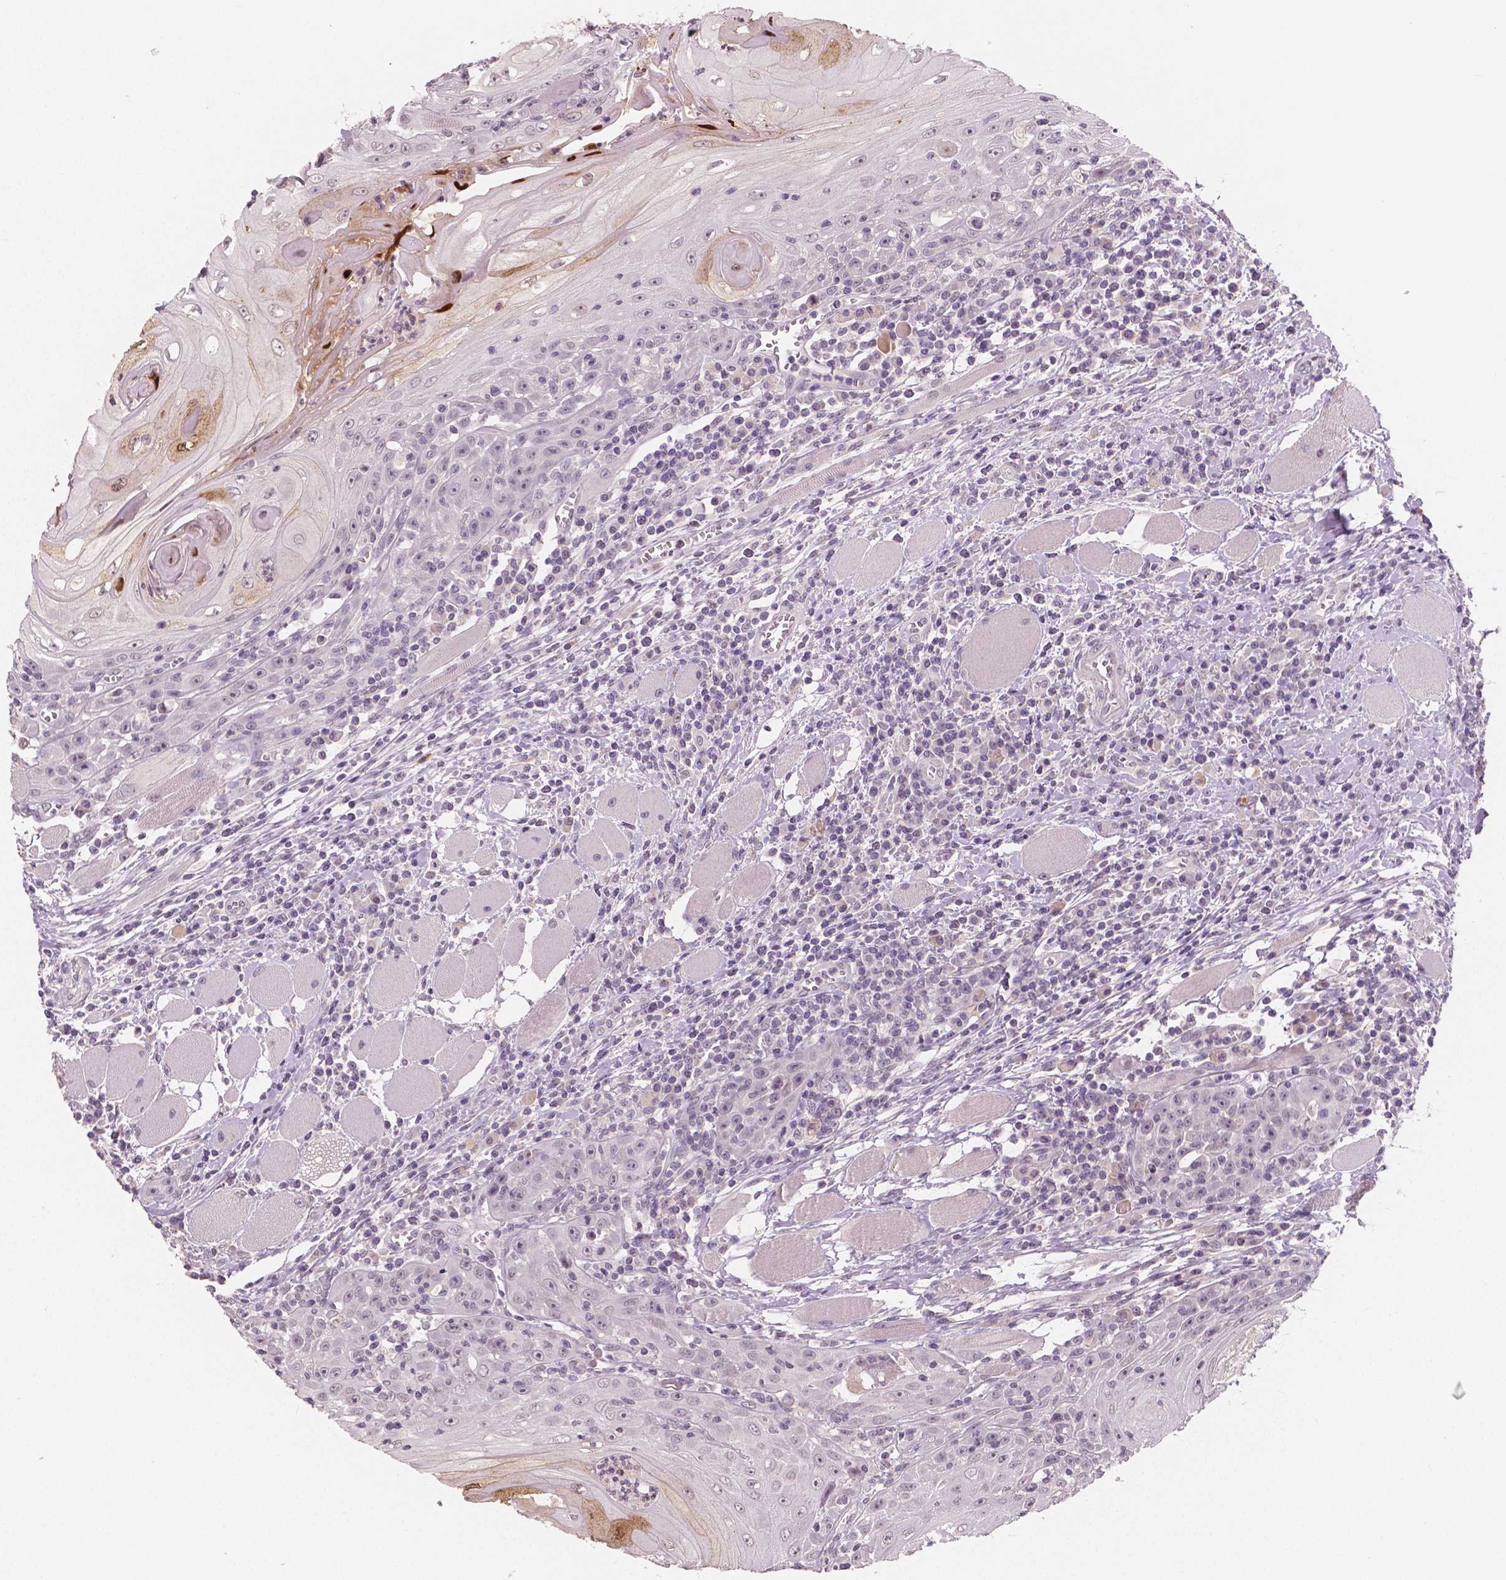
{"staining": {"intensity": "moderate", "quantity": "<25%", "location": "cytoplasmic/membranous,nuclear"}, "tissue": "head and neck cancer", "cell_type": "Tumor cells", "image_type": "cancer", "snomed": [{"axis": "morphology", "description": "Squamous cell carcinoma, NOS"}, {"axis": "topography", "description": "Head-Neck"}], "caption": "A brown stain labels moderate cytoplasmic/membranous and nuclear staining of a protein in head and neck cancer (squamous cell carcinoma) tumor cells. The protein of interest is stained brown, and the nuclei are stained in blue (DAB IHC with brightfield microscopy, high magnification).", "gene": "RNASE7", "patient": {"sex": "male", "age": 52}}